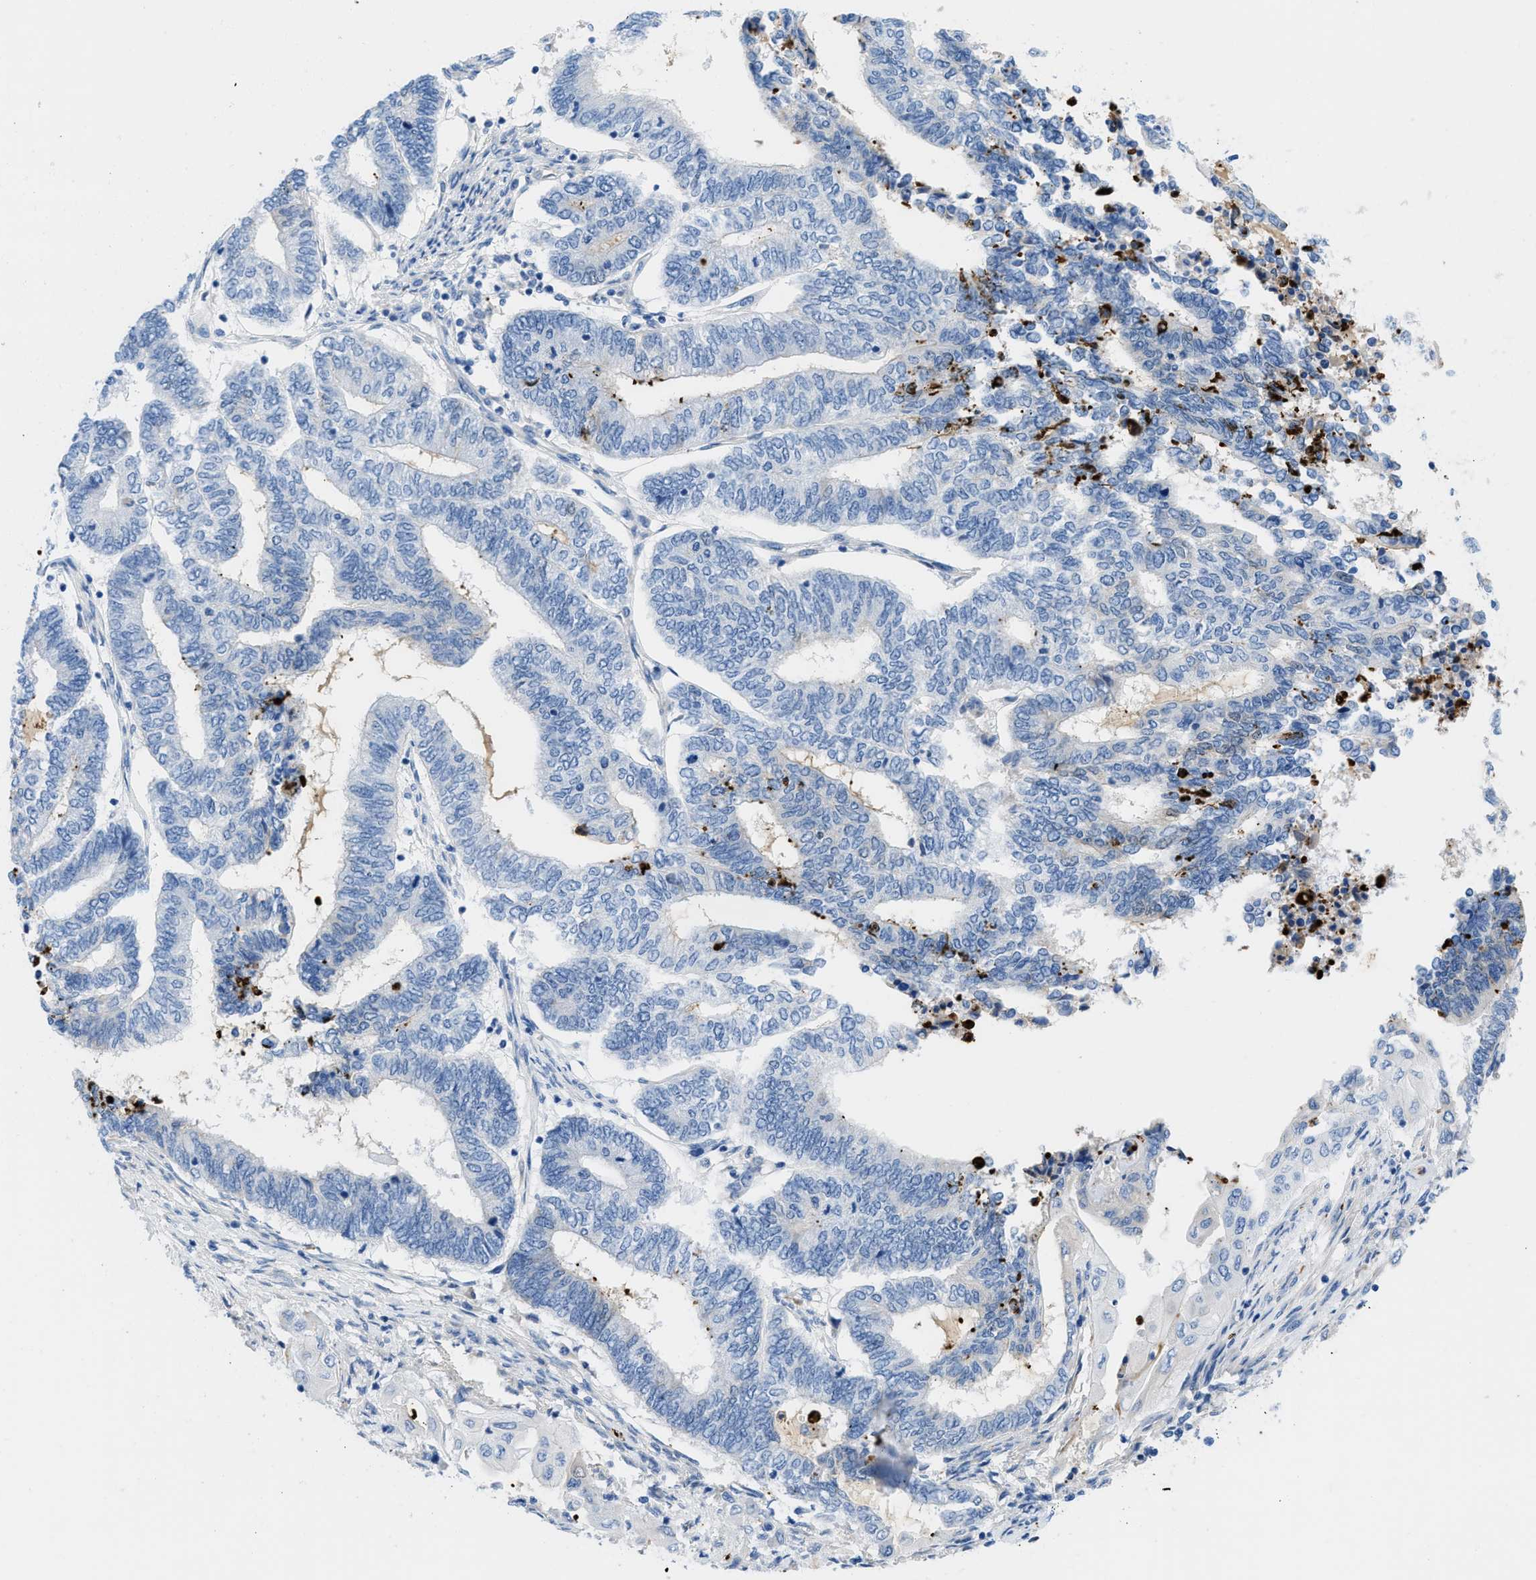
{"staining": {"intensity": "negative", "quantity": "none", "location": "none"}, "tissue": "endometrial cancer", "cell_type": "Tumor cells", "image_type": "cancer", "snomed": [{"axis": "morphology", "description": "Adenocarcinoma, NOS"}, {"axis": "topography", "description": "Uterus"}, {"axis": "topography", "description": "Endometrium"}], "caption": "DAB (3,3'-diaminobenzidine) immunohistochemical staining of endometrial adenocarcinoma exhibits no significant expression in tumor cells.", "gene": "XCR1", "patient": {"sex": "female", "age": 70}}